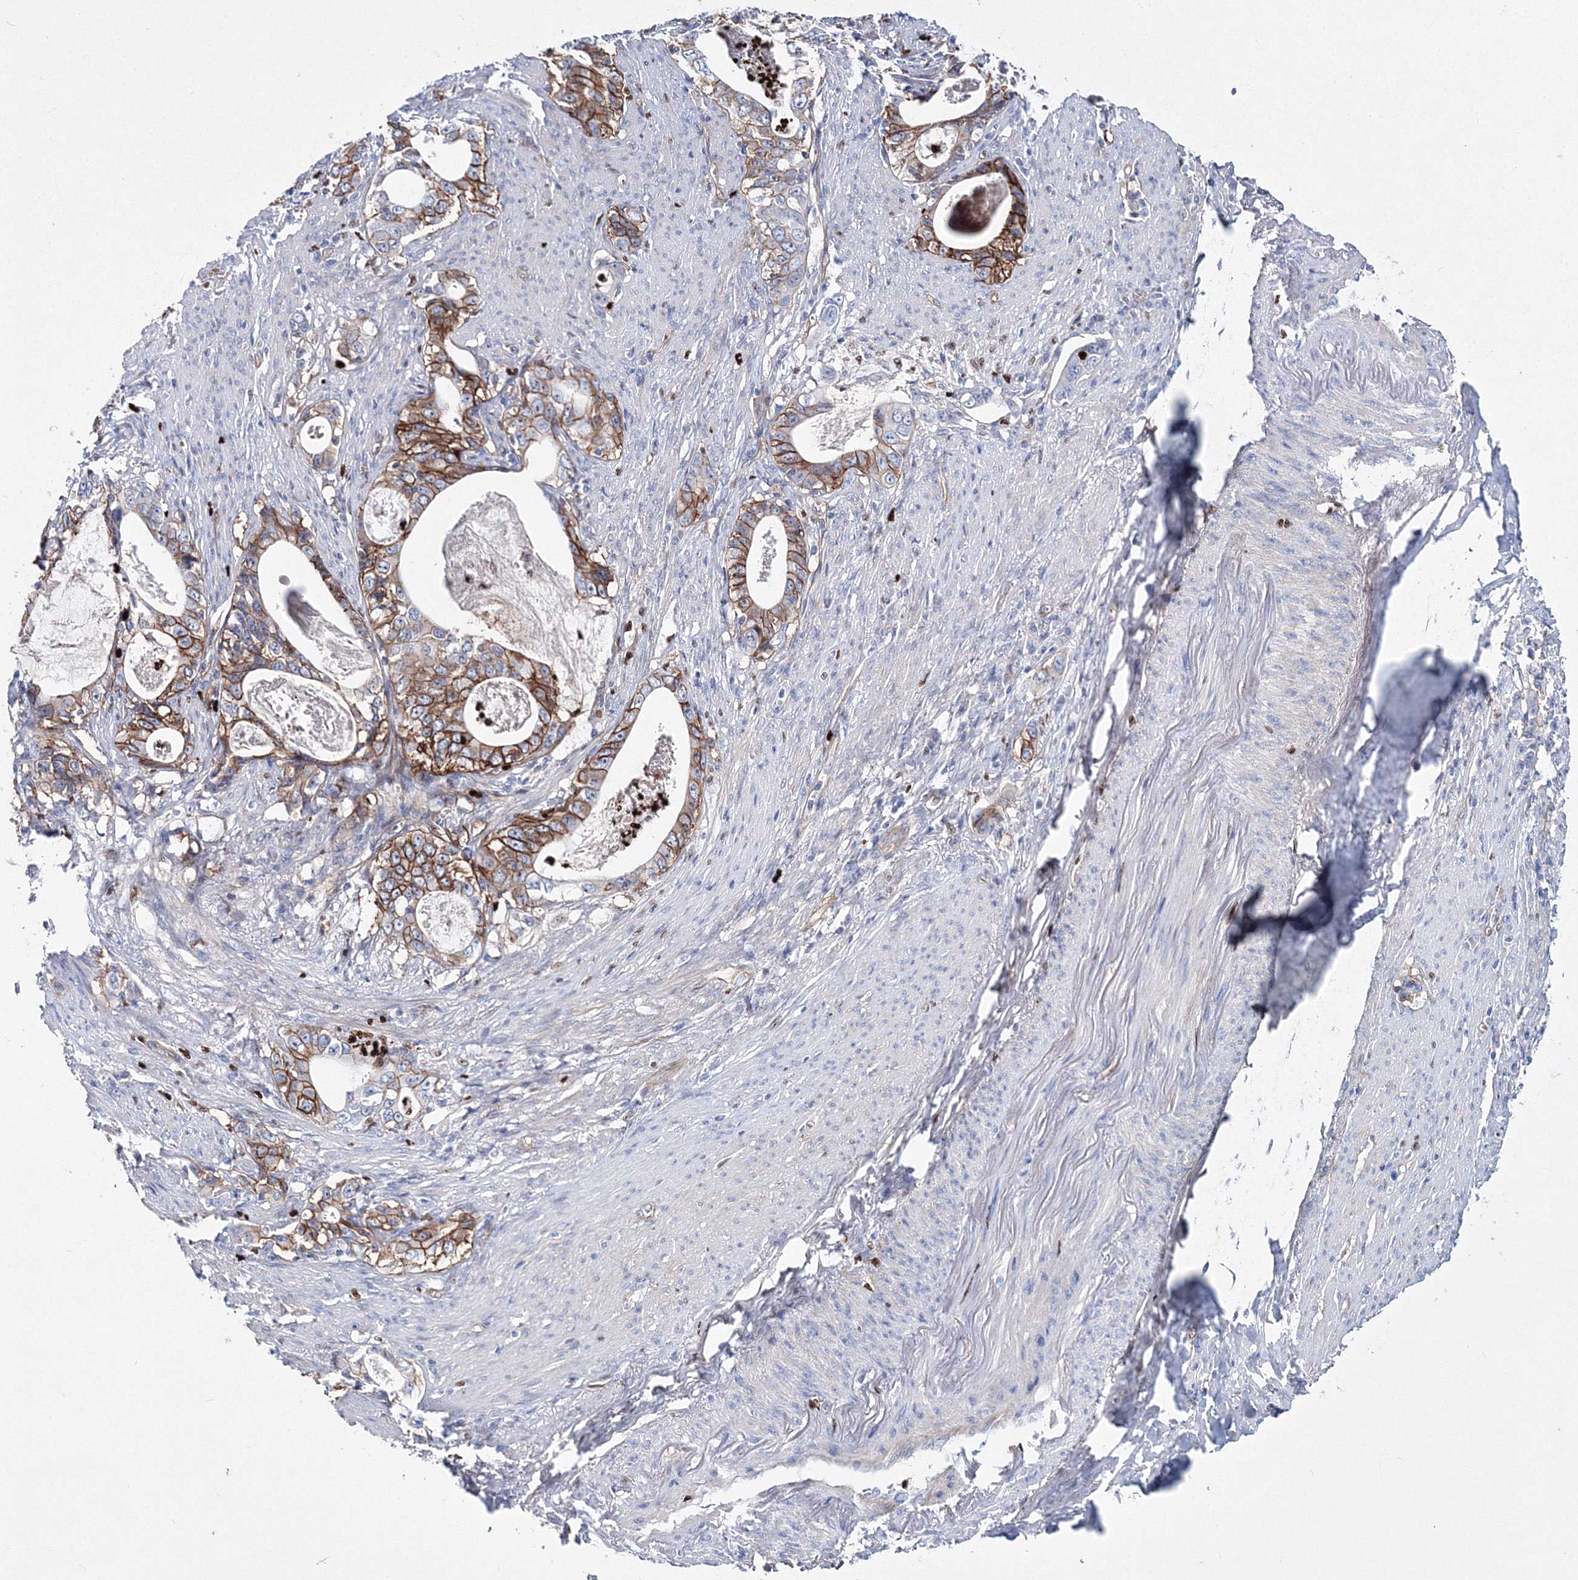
{"staining": {"intensity": "strong", "quantity": ">75%", "location": "cytoplasmic/membranous"}, "tissue": "stomach cancer", "cell_type": "Tumor cells", "image_type": "cancer", "snomed": [{"axis": "morphology", "description": "Adenocarcinoma, NOS"}, {"axis": "topography", "description": "Stomach, lower"}], "caption": "High-power microscopy captured an IHC micrograph of adenocarcinoma (stomach), revealing strong cytoplasmic/membranous expression in approximately >75% of tumor cells.", "gene": "C11orf52", "patient": {"sex": "female", "age": 72}}